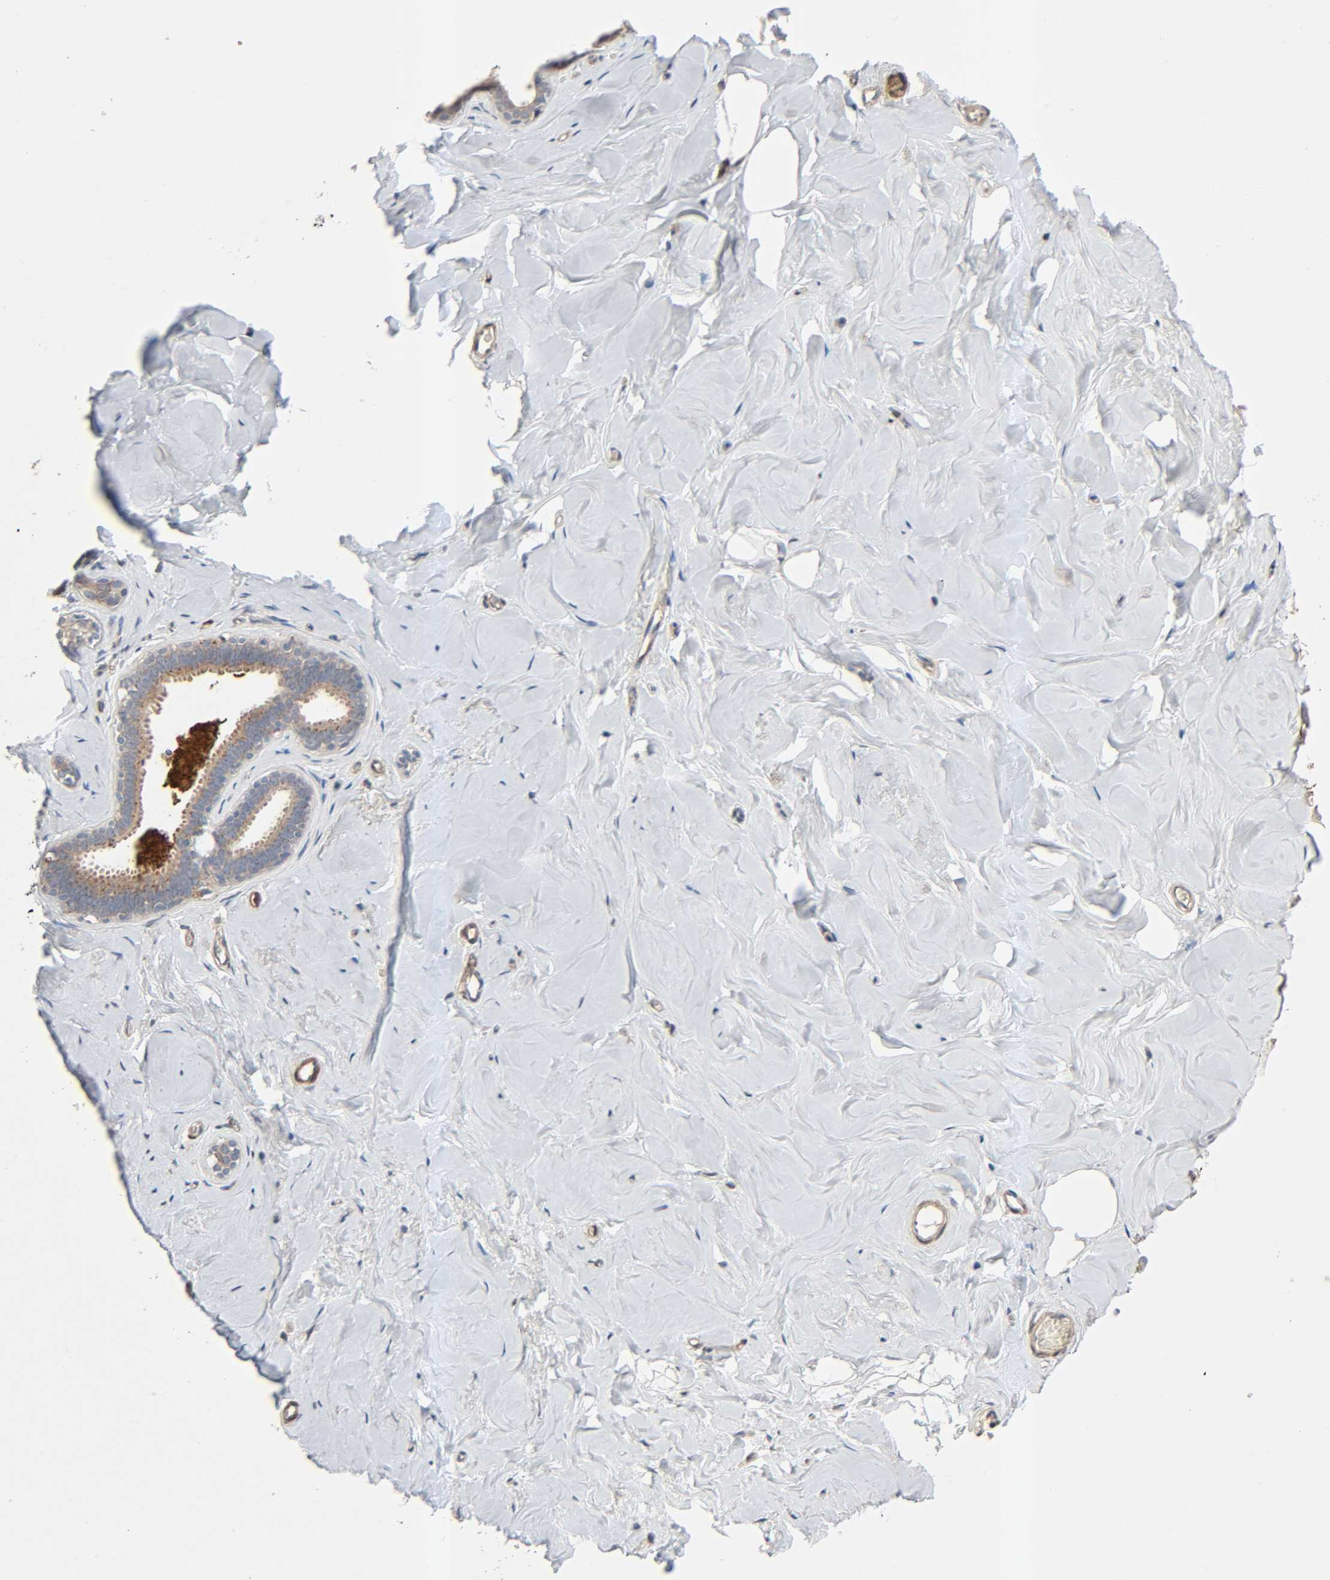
{"staining": {"intensity": "negative", "quantity": "none", "location": "none"}, "tissue": "breast", "cell_type": "Adipocytes", "image_type": "normal", "snomed": [{"axis": "morphology", "description": "Normal tissue, NOS"}, {"axis": "topography", "description": "Breast"}], "caption": "Protein analysis of unremarkable breast shows no significant positivity in adipocytes.", "gene": "PTK2", "patient": {"sex": "female", "age": 75}}